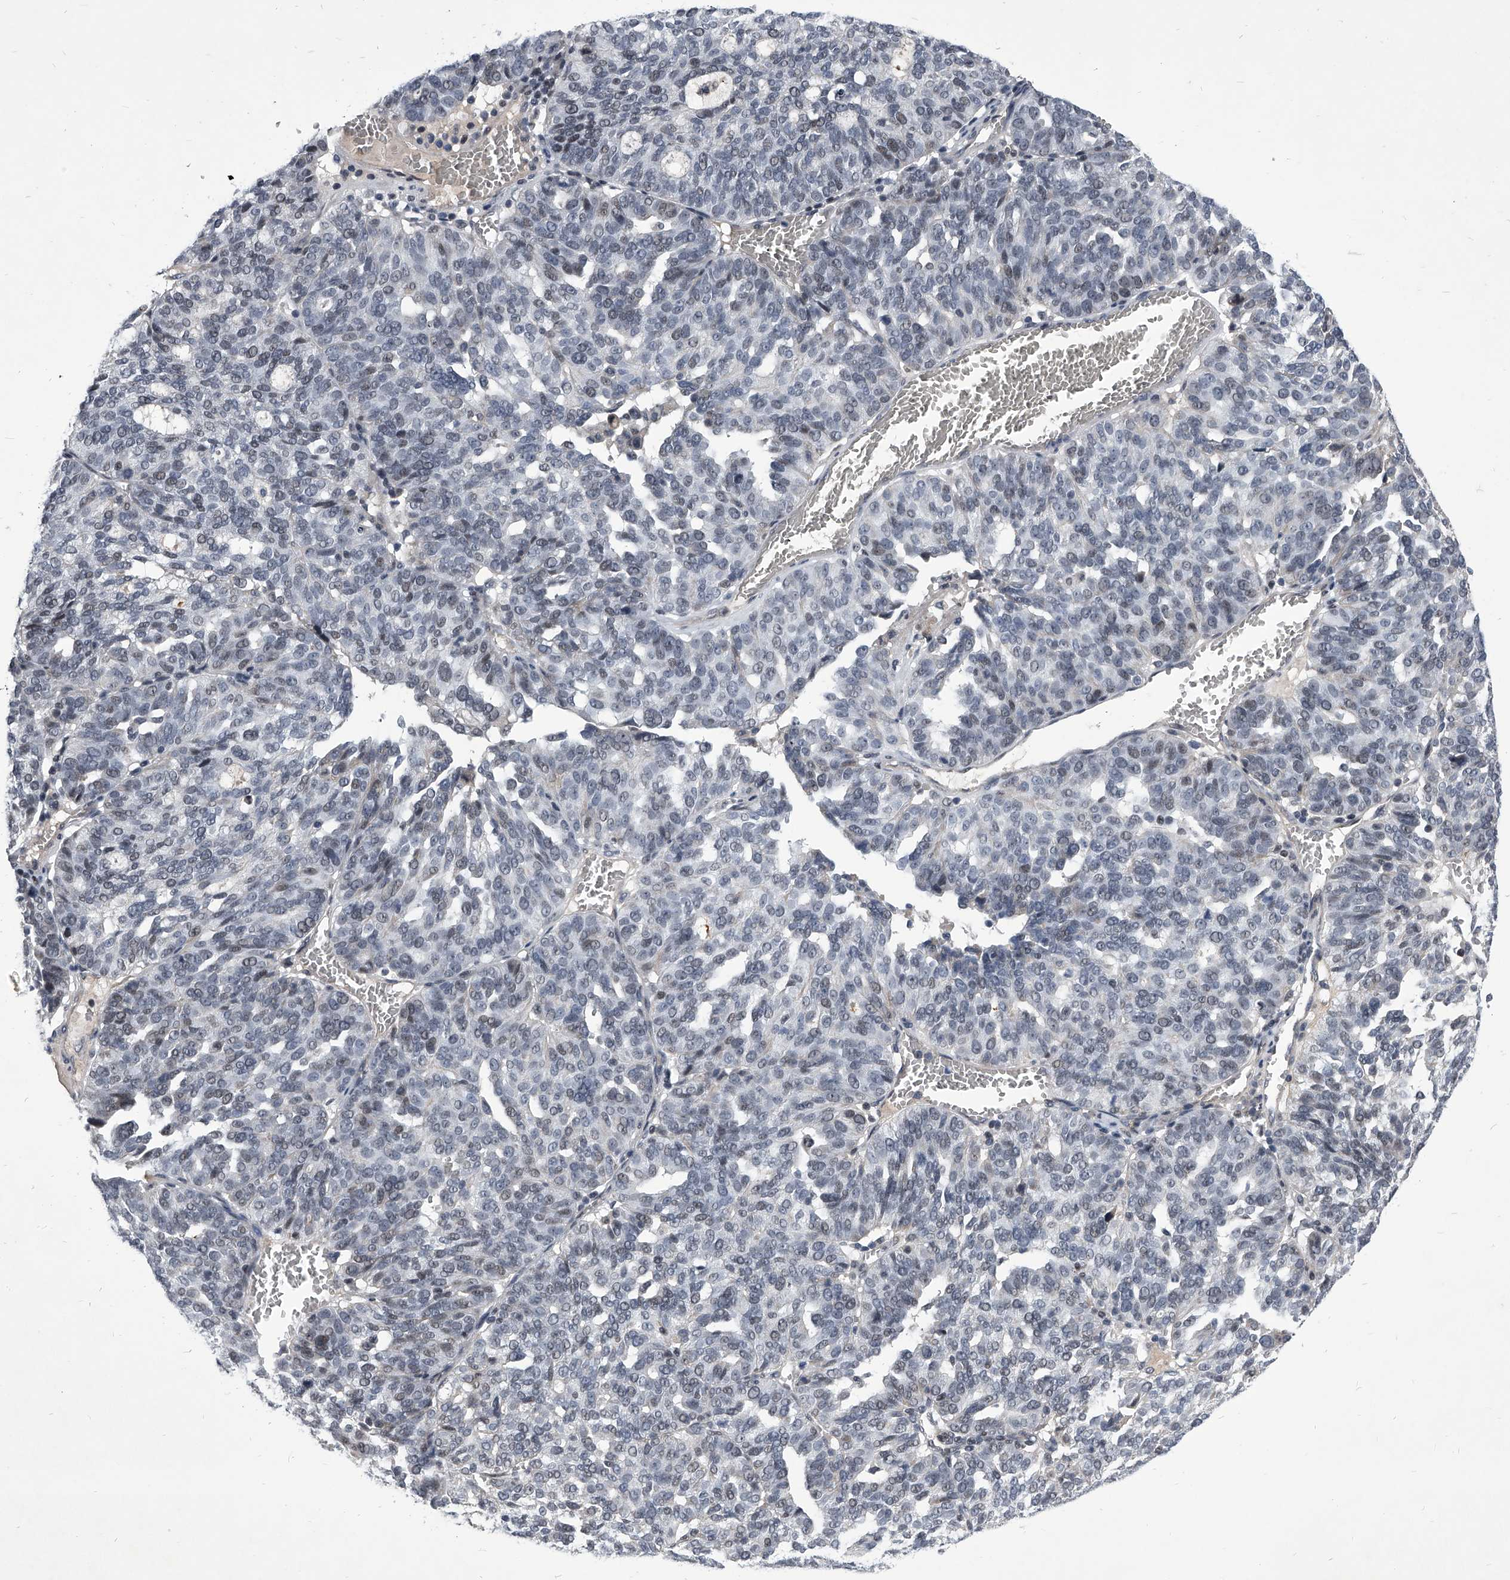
{"staining": {"intensity": "negative", "quantity": "none", "location": "none"}, "tissue": "ovarian cancer", "cell_type": "Tumor cells", "image_type": "cancer", "snomed": [{"axis": "morphology", "description": "Cystadenocarcinoma, serous, NOS"}, {"axis": "topography", "description": "Ovary"}], "caption": "Immunohistochemical staining of human ovarian cancer demonstrates no significant staining in tumor cells.", "gene": "ZNF76", "patient": {"sex": "female", "age": 59}}